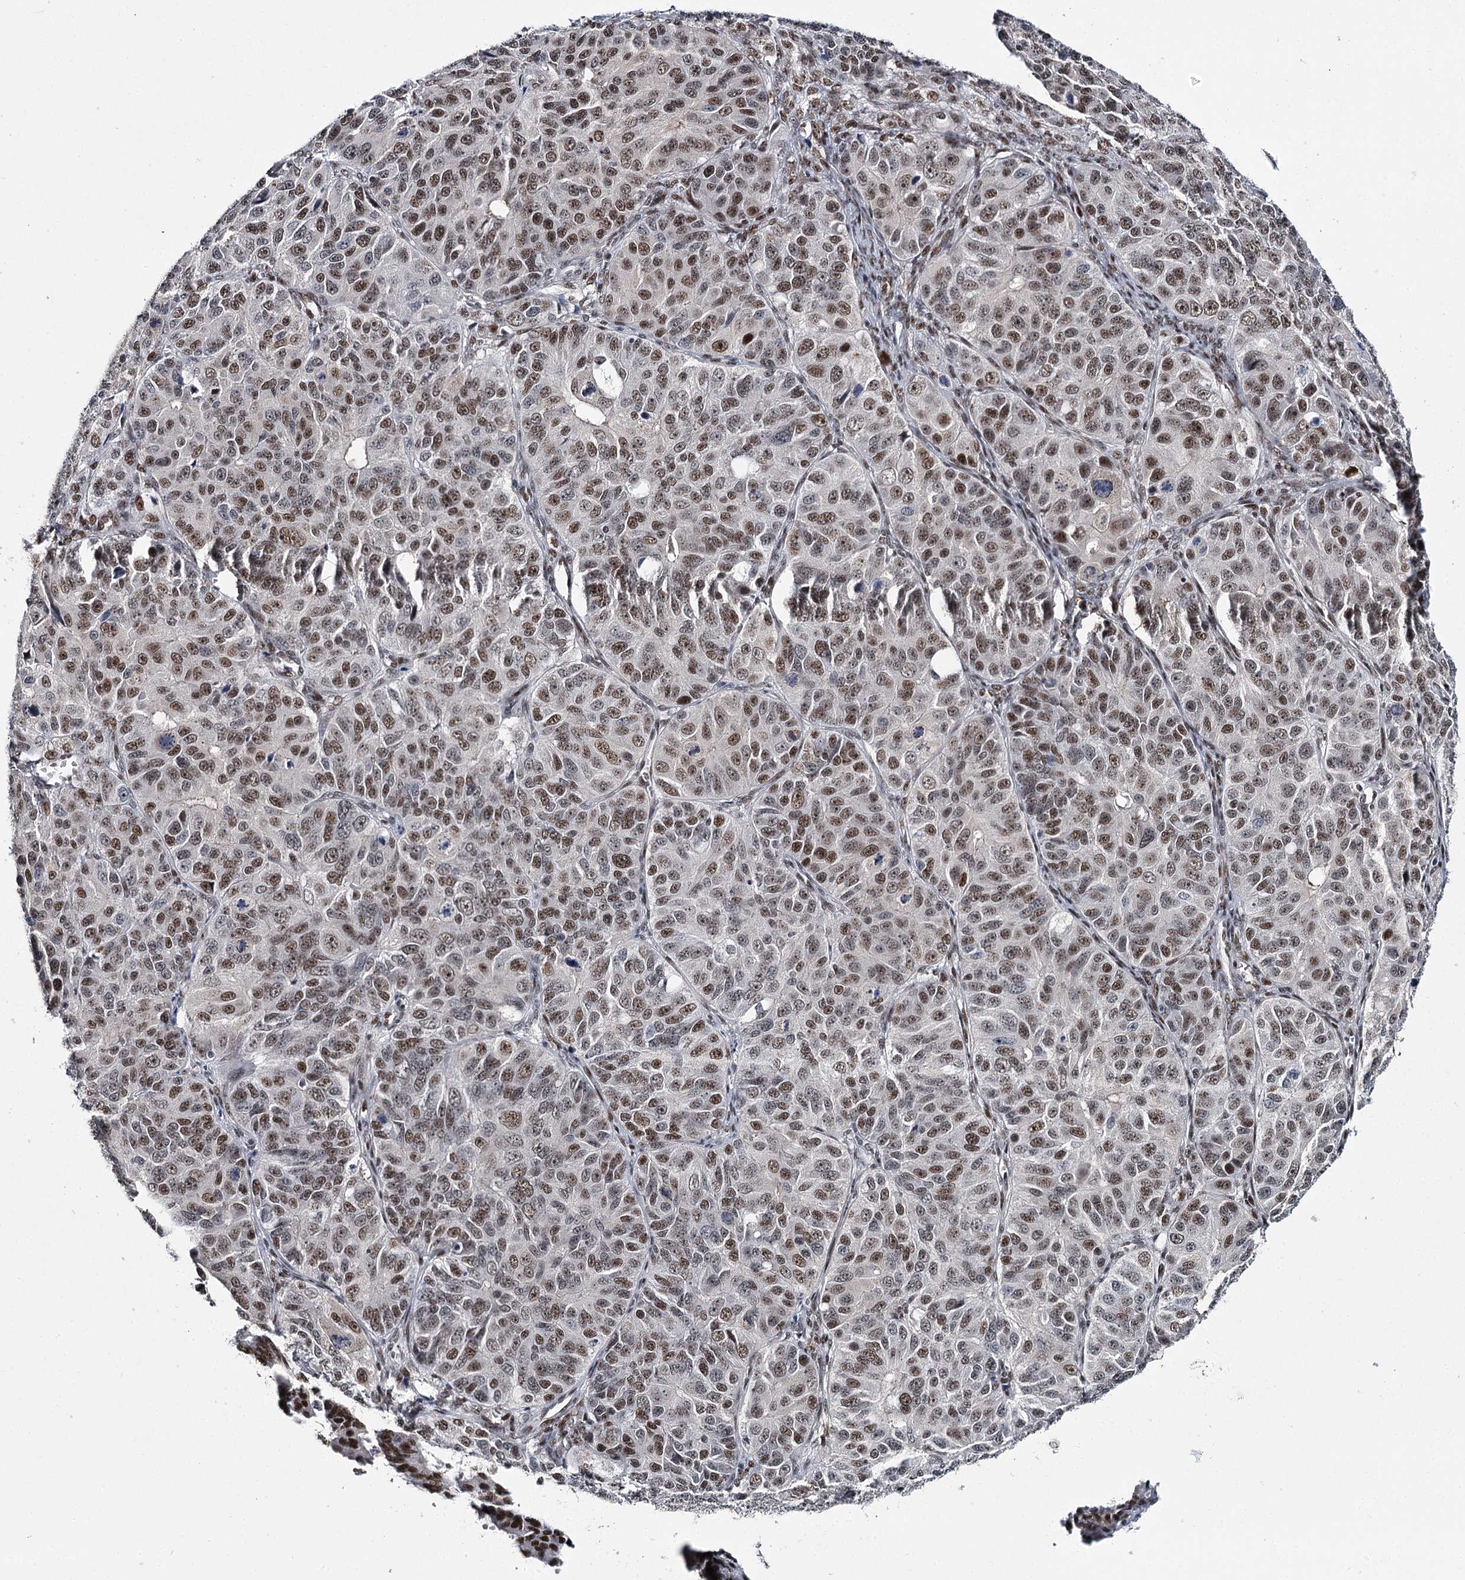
{"staining": {"intensity": "strong", "quantity": "25%-75%", "location": "nuclear"}, "tissue": "ovarian cancer", "cell_type": "Tumor cells", "image_type": "cancer", "snomed": [{"axis": "morphology", "description": "Carcinoma, endometroid"}, {"axis": "topography", "description": "Ovary"}], "caption": "Immunohistochemical staining of human ovarian cancer exhibits high levels of strong nuclear protein staining in about 25%-75% of tumor cells.", "gene": "SCAF8", "patient": {"sex": "female", "age": 51}}